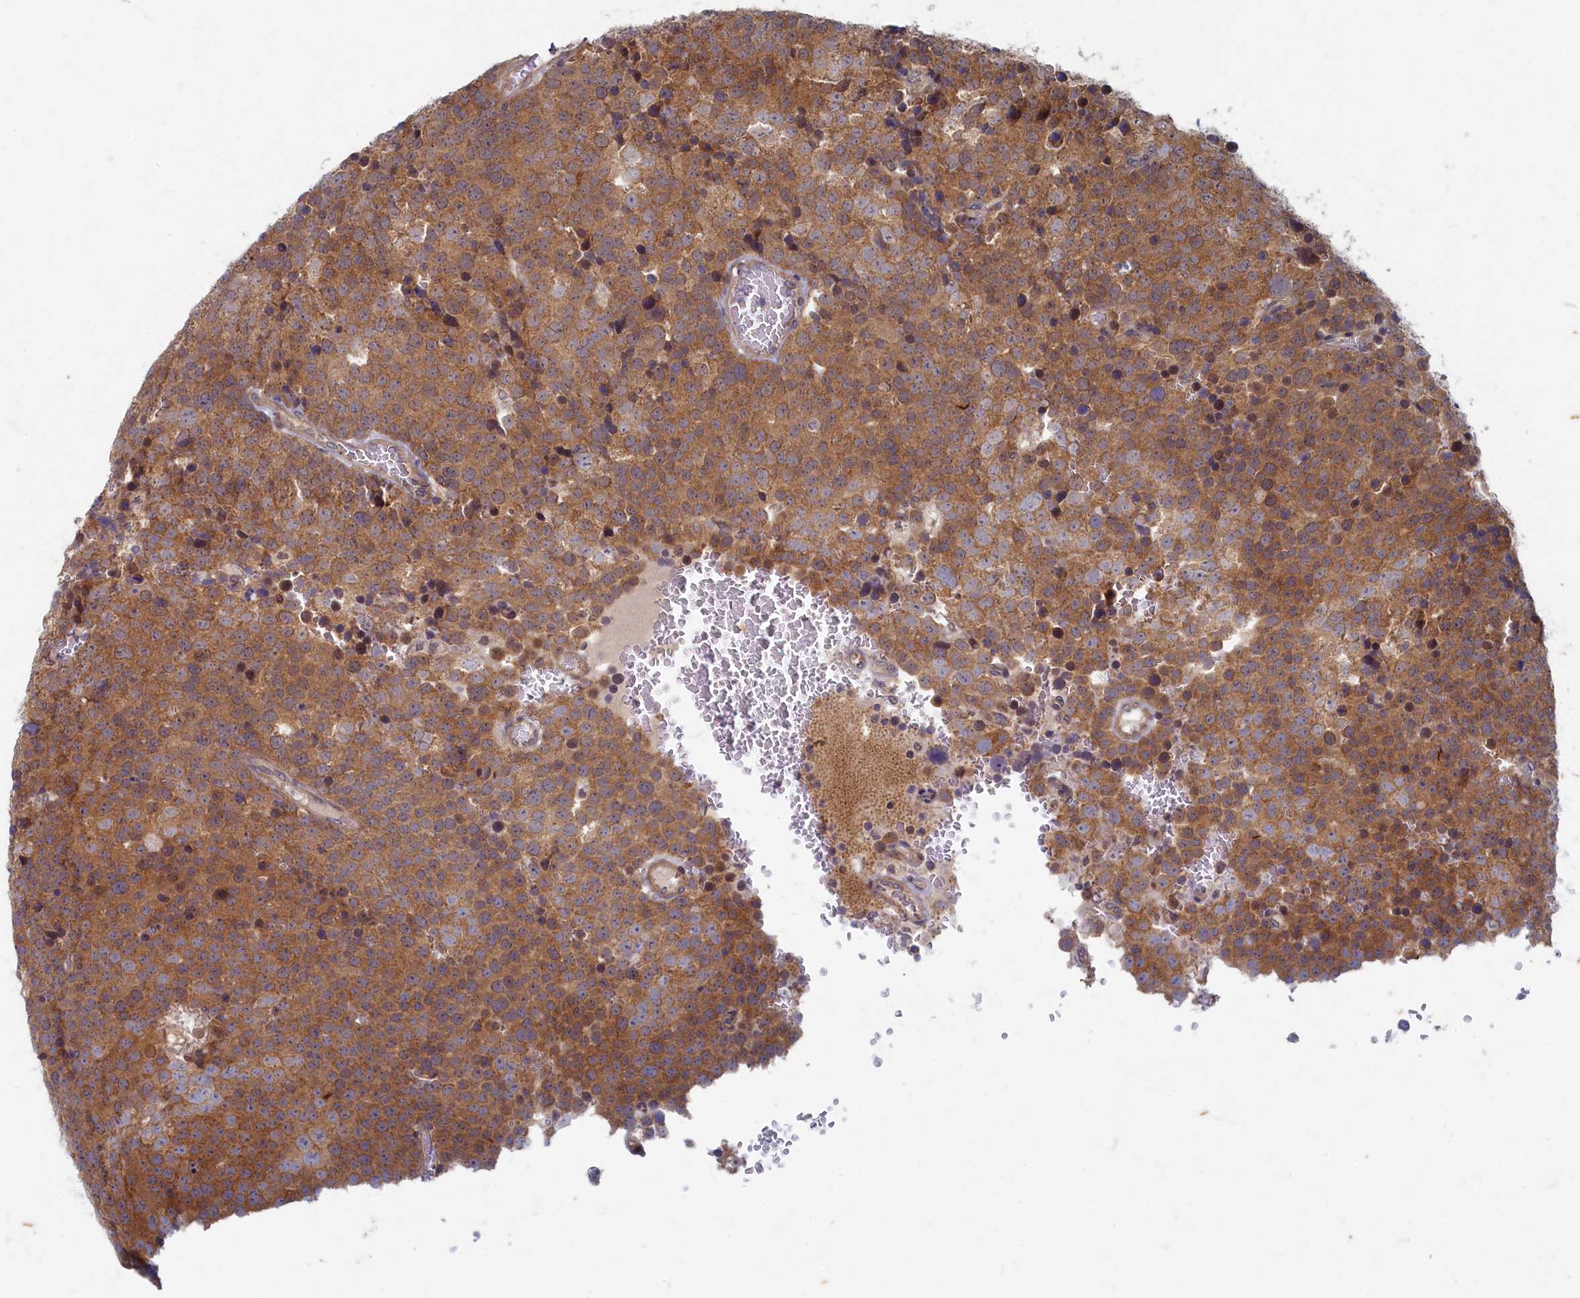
{"staining": {"intensity": "moderate", "quantity": ">75%", "location": "cytoplasmic/membranous"}, "tissue": "testis cancer", "cell_type": "Tumor cells", "image_type": "cancer", "snomed": [{"axis": "morphology", "description": "Seminoma, NOS"}, {"axis": "topography", "description": "Testis"}], "caption": "Human testis cancer (seminoma) stained for a protein (brown) displays moderate cytoplasmic/membranous positive expression in approximately >75% of tumor cells.", "gene": "WDR59", "patient": {"sex": "male", "age": 71}}